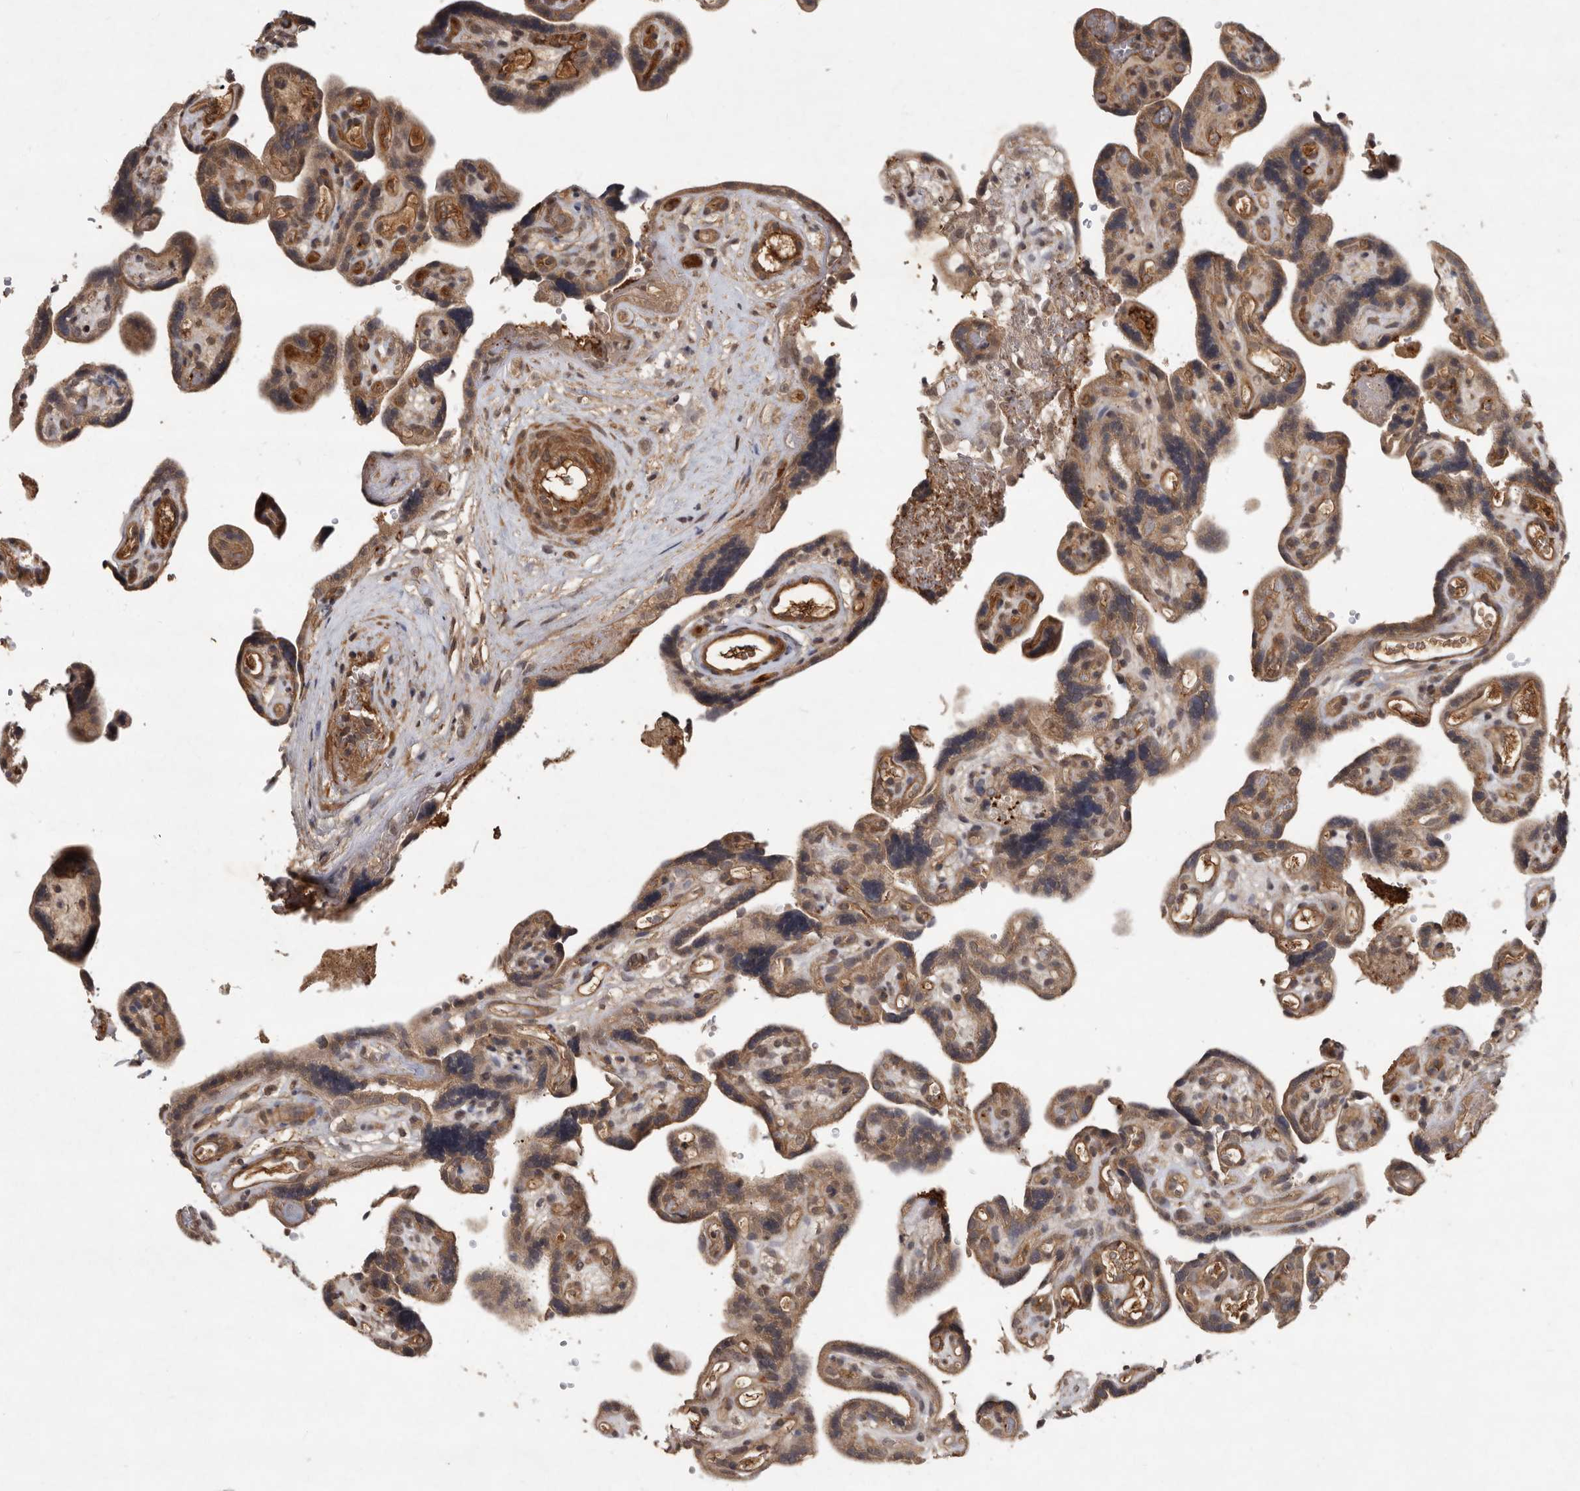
{"staining": {"intensity": "moderate", "quantity": ">75%", "location": "cytoplasmic/membranous"}, "tissue": "placenta", "cell_type": "Decidual cells", "image_type": "normal", "snomed": [{"axis": "morphology", "description": "Normal tissue, NOS"}, {"axis": "topography", "description": "Placenta"}], "caption": "Moderate cytoplasmic/membranous positivity is appreciated in about >75% of decidual cells in benign placenta. (Brightfield microscopy of DAB IHC at high magnification).", "gene": "DNAJC28", "patient": {"sex": "female", "age": 30}}